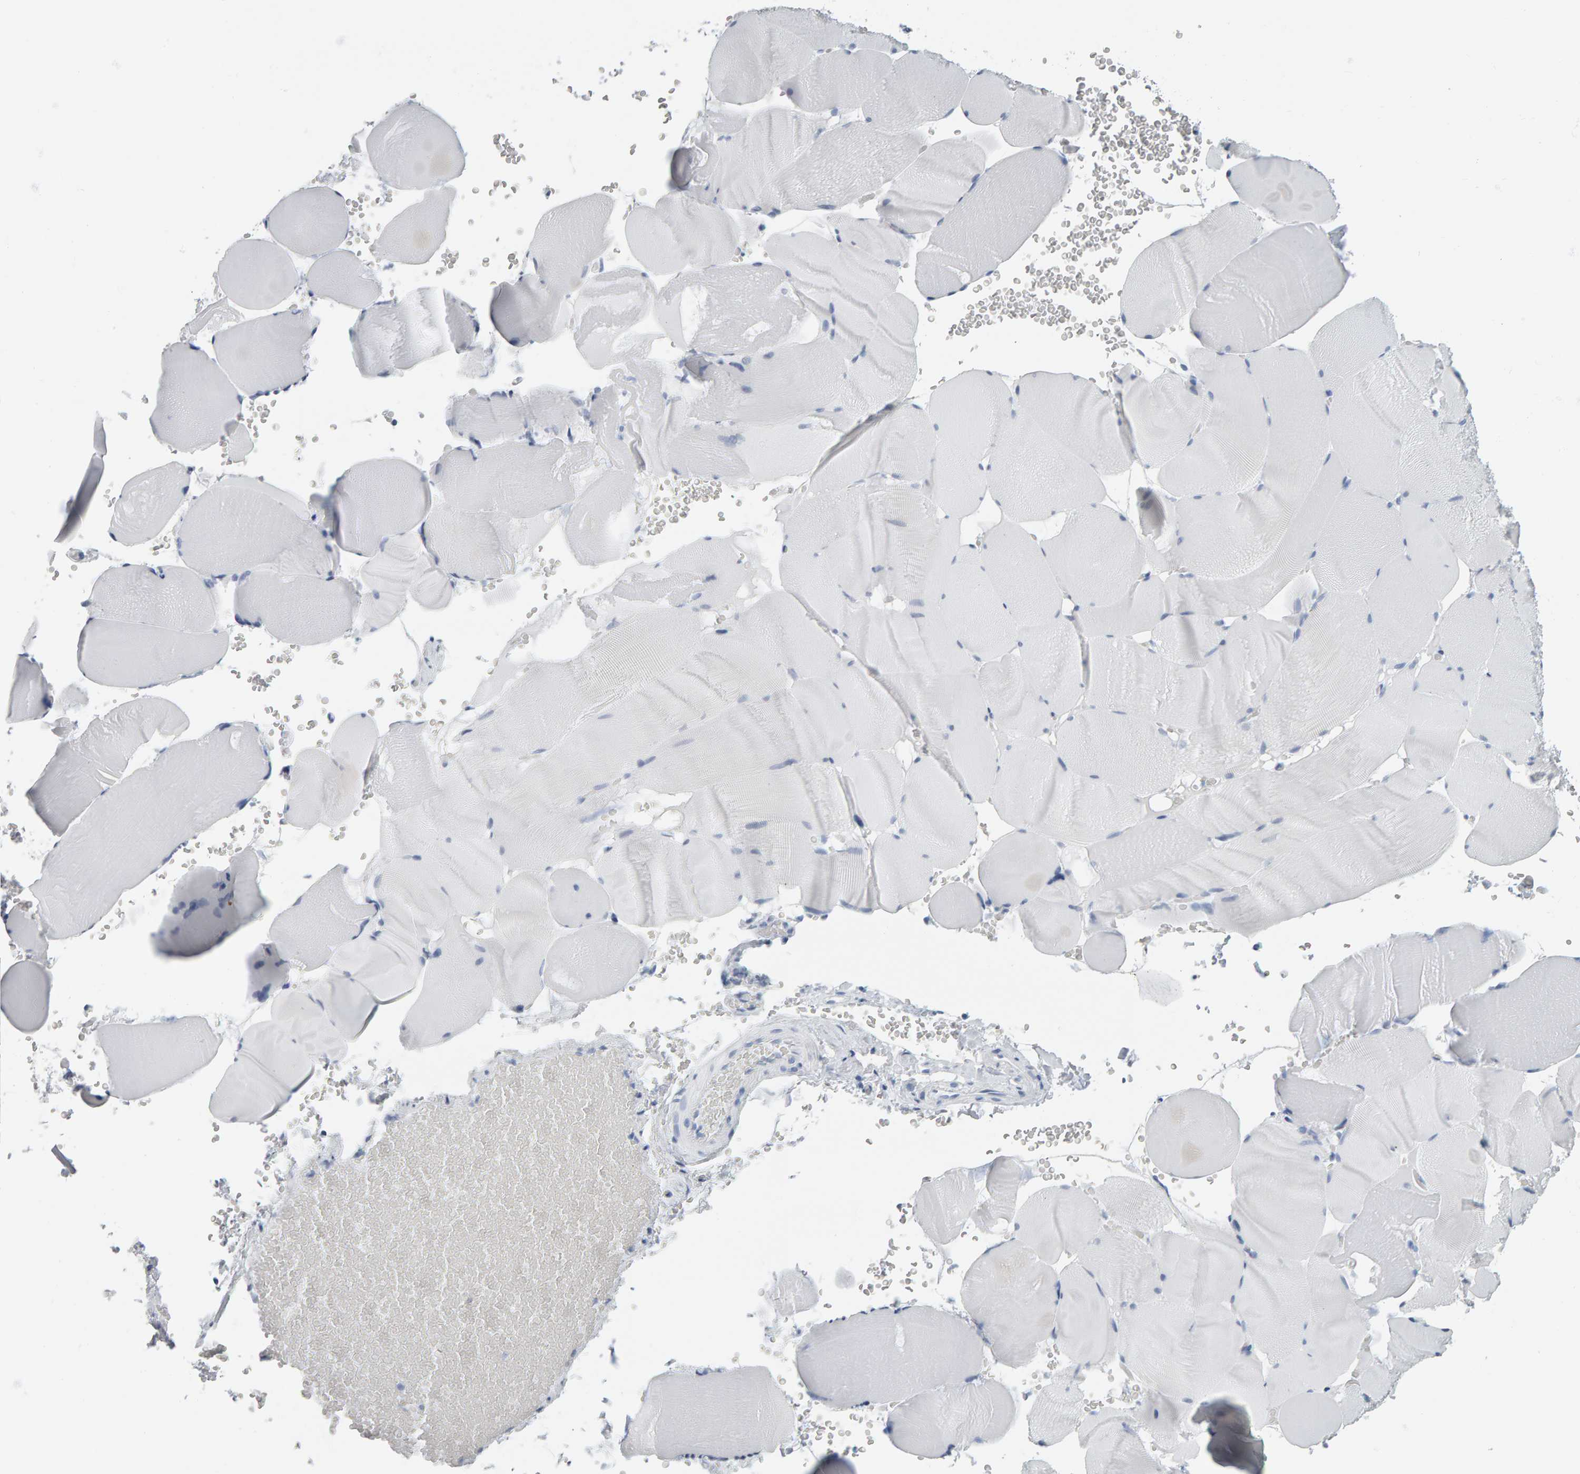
{"staining": {"intensity": "negative", "quantity": "none", "location": "none"}, "tissue": "skeletal muscle", "cell_type": "Myocytes", "image_type": "normal", "snomed": [{"axis": "morphology", "description": "Normal tissue, NOS"}, {"axis": "topography", "description": "Skeletal muscle"}], "caption": "Immunohistochemistry of normal human skeletal muscle exhibits no positivity in myocytes. Nuclei are stained in blue.", "gene": "SPACA3", "patient": {"sex": "male", "age": 62}}